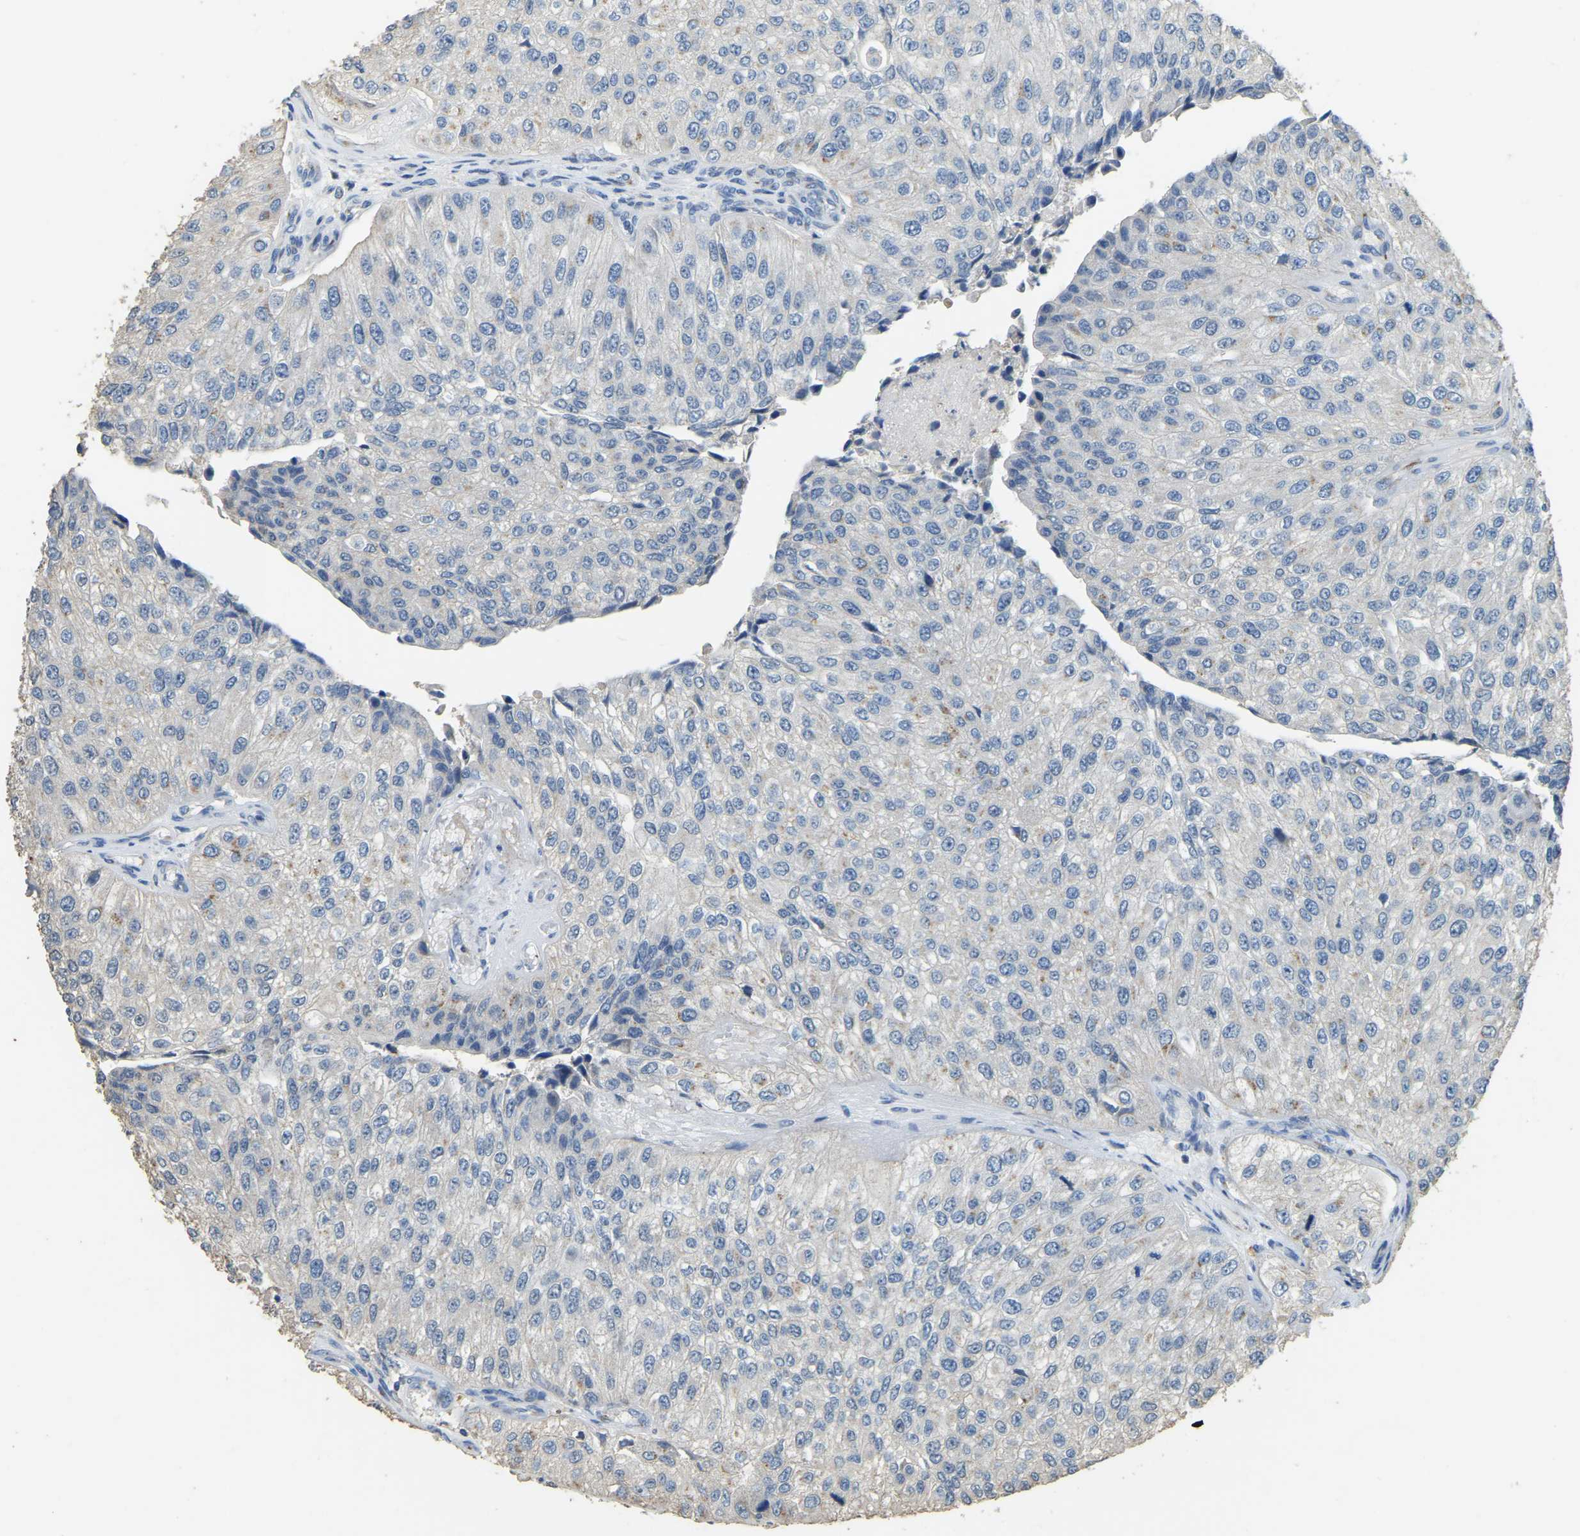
{"staining": {"intensity": "weak", "quantity": "<25%", "location": "cytoplasmic/membranous"}, "tissue": "urothelial cancer", "cell_type": "Tumor cells", "image_type": "cancer", "snomed": [{"axis": "morphology", "description": "Urothelial carcinoma, High grade"}, {"axis": "topography", "description": "Kidney"}, {"axis": "topography", "description": "Urinary bladder"}], "caption": "Urothelial carcinoma (high-grade) was stained to show a protein in brown. There is no significant expression in tumor cells.", "gene": "FAM174A", "patient": {"sex": "male", "age": 77}}